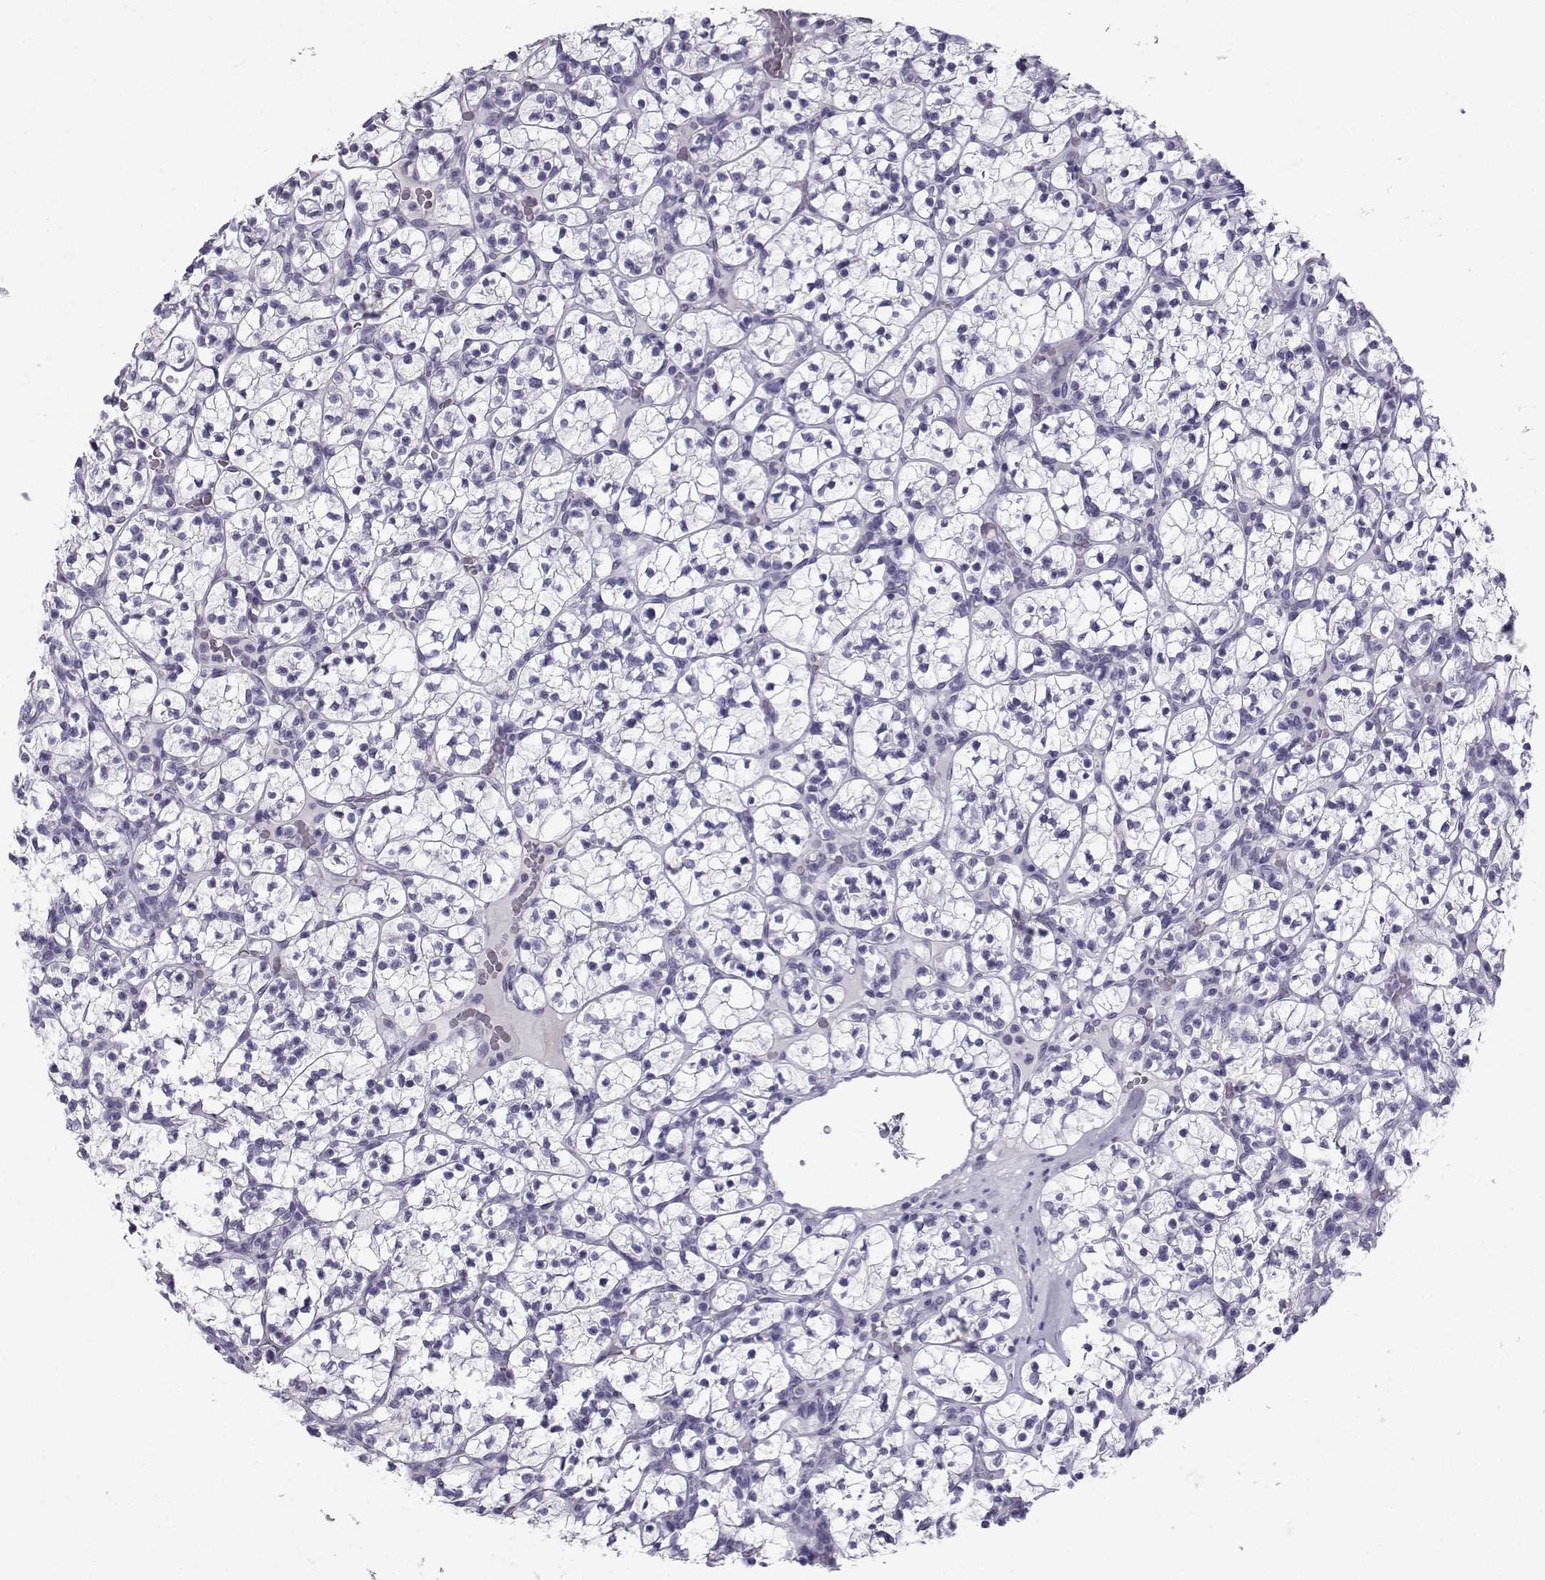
{"staining": {"intensity": "negative", "quantity": "none", "location": "none"}, "tissue": "renal cancer", "cell_type": "Tumor cells", "image_type": "cancer", "snomed": [{"axis": "morphology", "description": "Adenocarcinoma, NOS"}, {"axis": "topography", "description": "Kidney"}], "caption": "A photomicrograph of human renal adenocarcinoma is negative for staining in tumor cells.", "gene": "PCSK1N", "patient": {"sex": "female", "age": 89}}